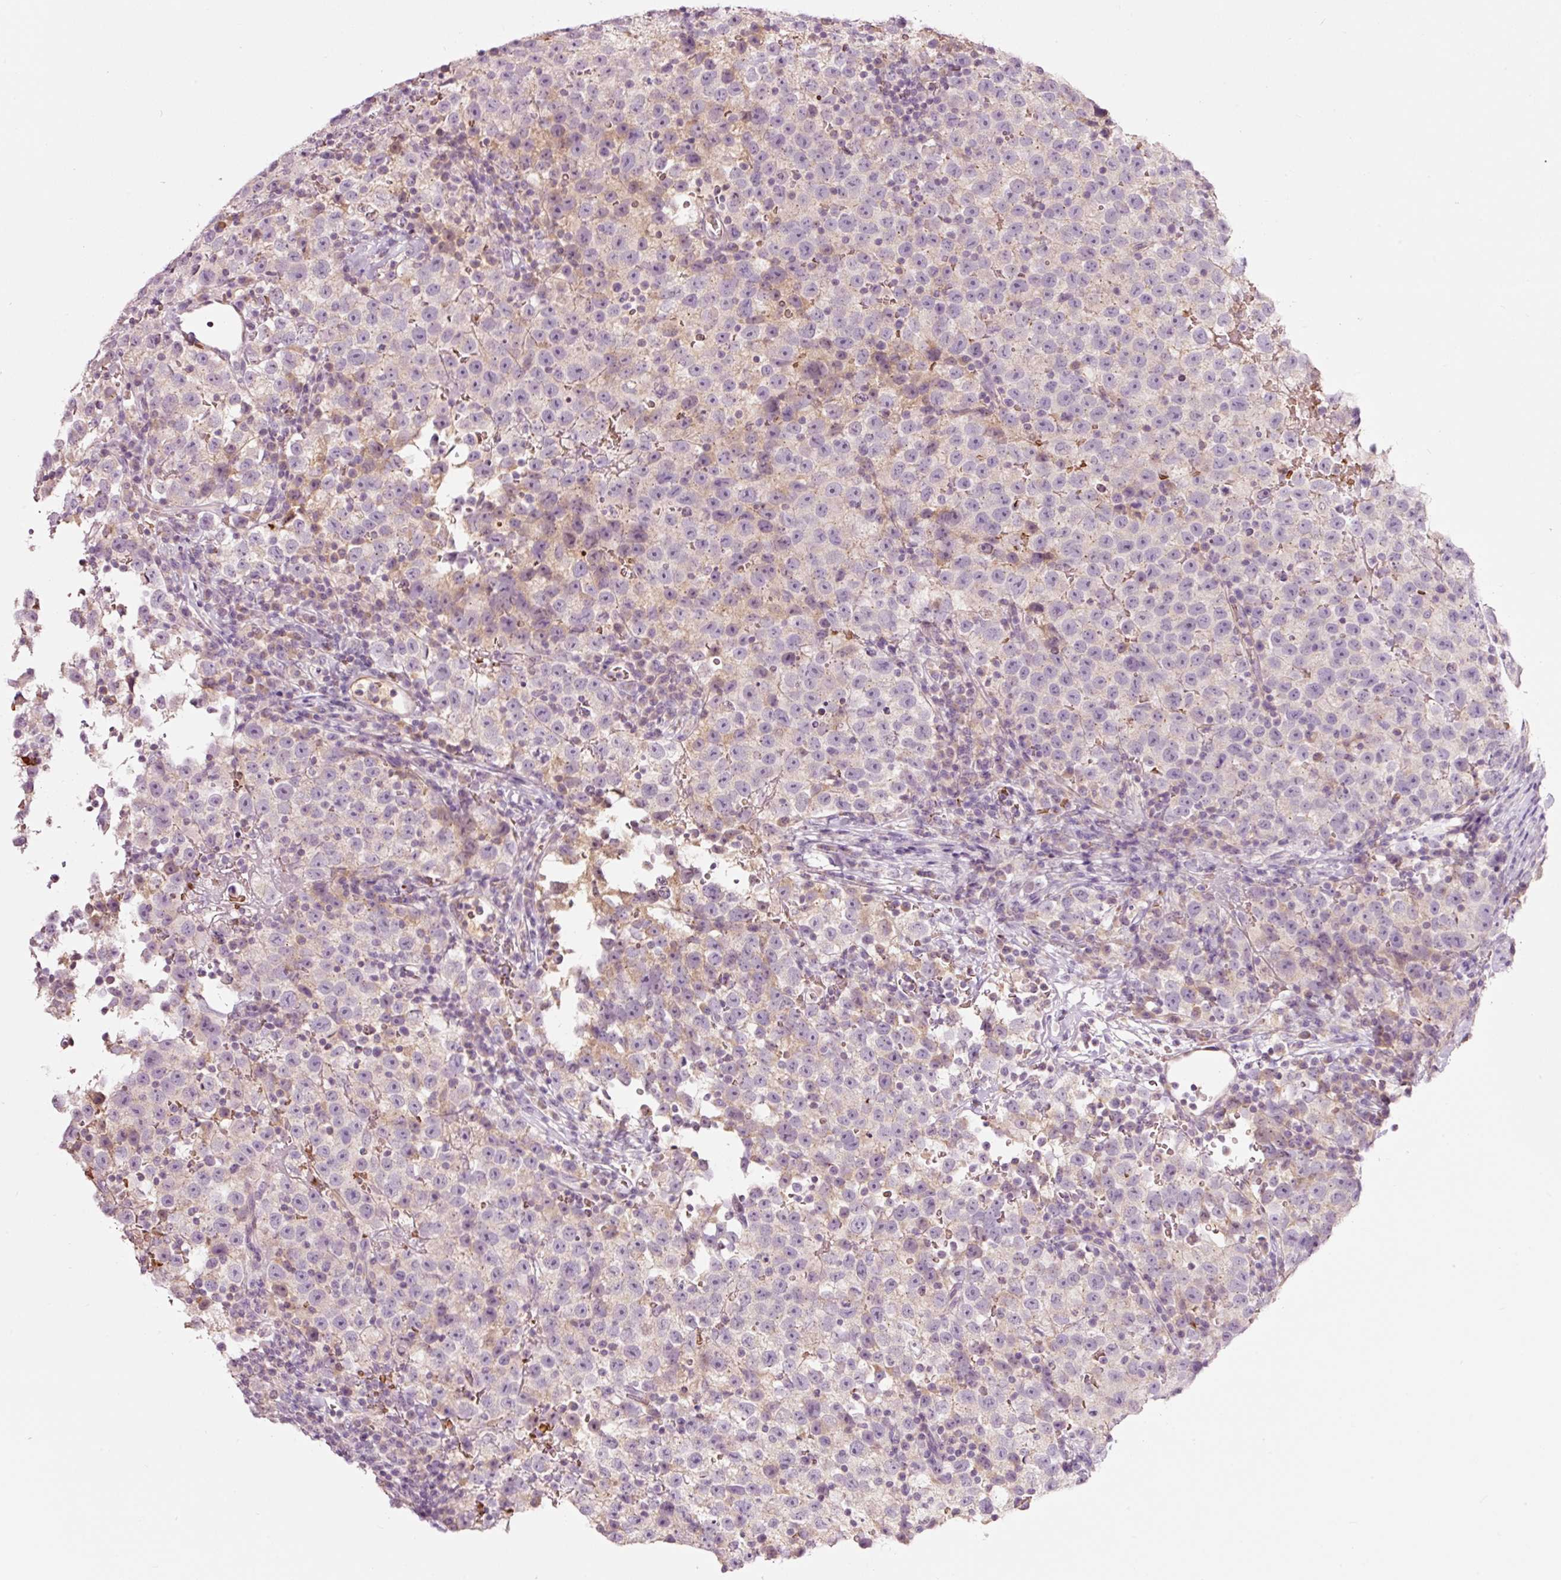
{"staining": {"intensity": "negative", "quantity": "none", "location": "none"}, "tissue": "testis cancer", "cell_type": "Tumor cells", "image_type": "cancer", "snomed": [{"axis": "morphology", "description": "Seminoma, NOS"}, {"axis": "topography", "description": "Testis"}], "caption": "Testis cancer was stained to show a protein in brown. There is no significant positivity in tumor cells. The staining is performed using DAB brown chromogen with nuclei counter-stained in using hematoxylin.", "gene": "LDHAL6B", "patient": {"sex": "male", "age": 22}}